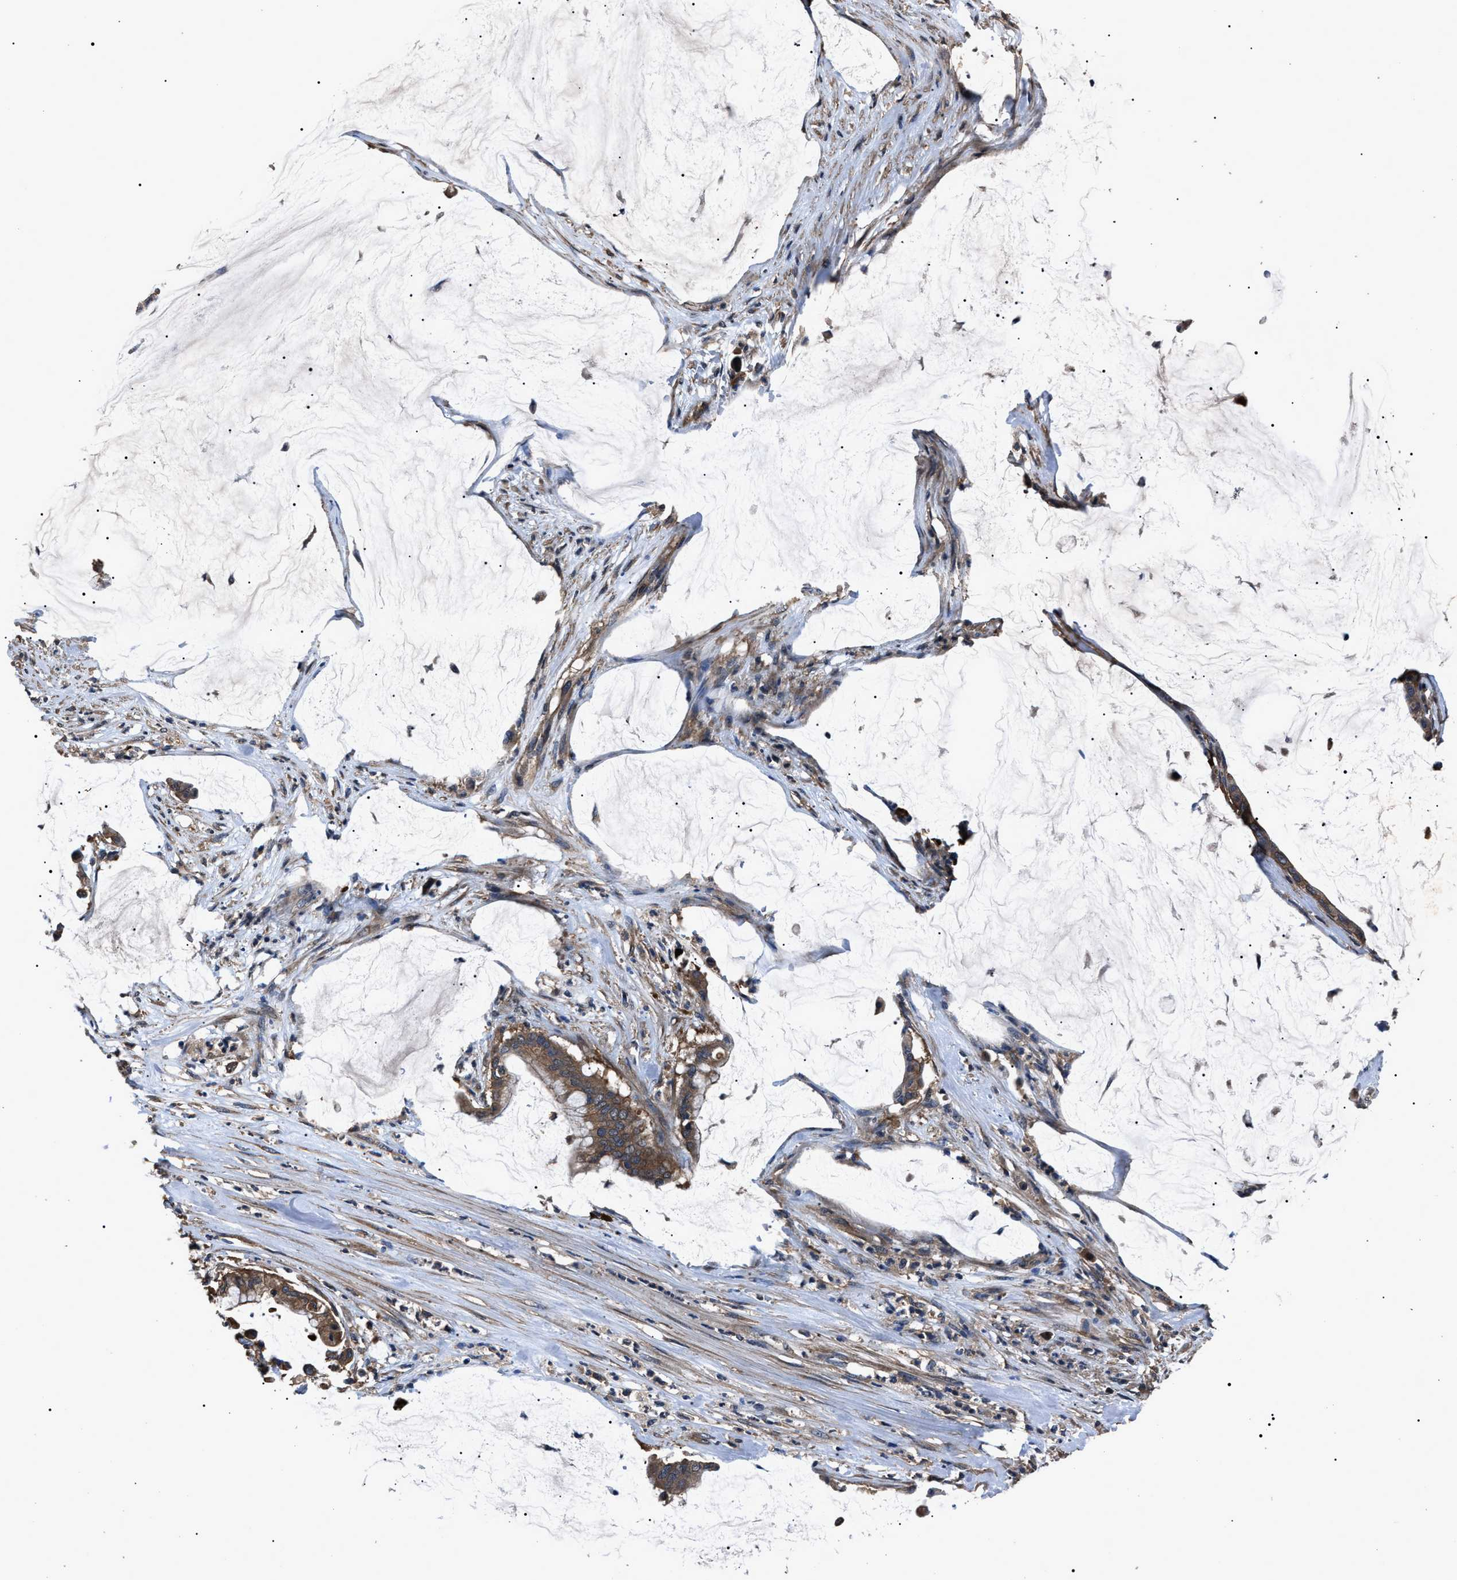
{"staining": {"intensity": "moderate", "quantity": ">75%", "location": "cytoplasmic/membranous"}, "tissue": "pancreatic cancer", "cell_type": "Tumor cells", "image_type": "cancer", "snomed": [{"axis": "morphology", "description": "Adenocarcinoma, NOS"}, {"axis": "topography", "description": "Pancreas"}], "caption": "Immunohistochemical staining of pancreatic cancer (adenocarcinoma) displays medium levels of moderate cytoplasmic/membranous protein positivity in approximately >75% of tumor cells.", "gene": "RNF216", "patient": {"sex": "male", "age": 41}}